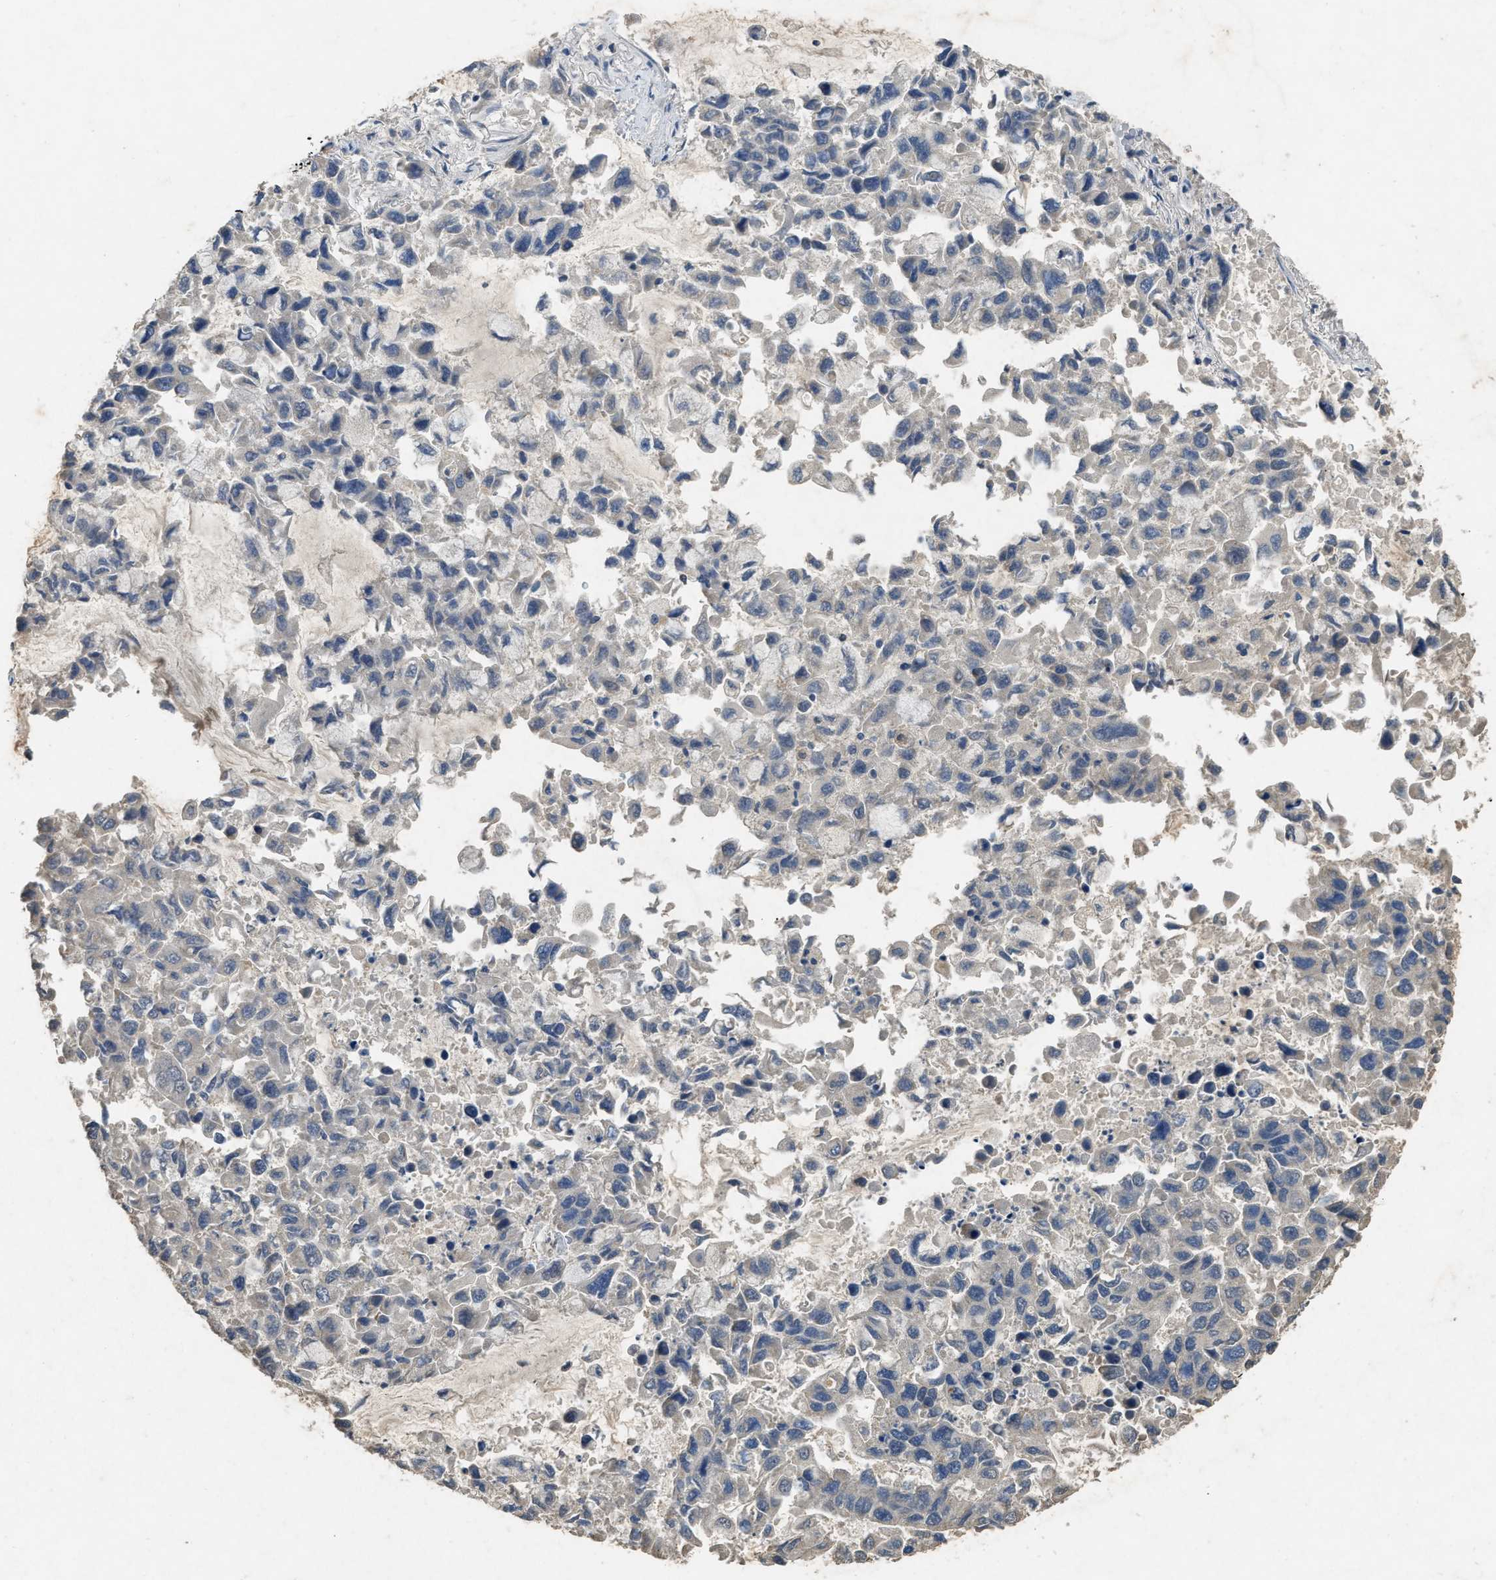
{"staining": {"intensity": "negative", "quantity": "none", "location": "none"}, "tissue": "lung cancer", "cell_type": "Tumor cells", "image_type": "cancer", "snomed": [{"axis": "morphology", "description": "Adenocarcinoma, NOS"}, {"axis": "topography", "description": "Lung"}], "caption": "This is a histopathology image of immunohistochemistry (IHC) staining of lung cancer (adenocarcinoma), which shows no expression in tumor cells. (Stains: DAB immunohistochemistry (IHC) with hematoxylin counter stain, Microscopy: brightfield microscopy at high magnification).", "gene": "PPP3CA", "patient": {"sex": "male", "age": 64}}